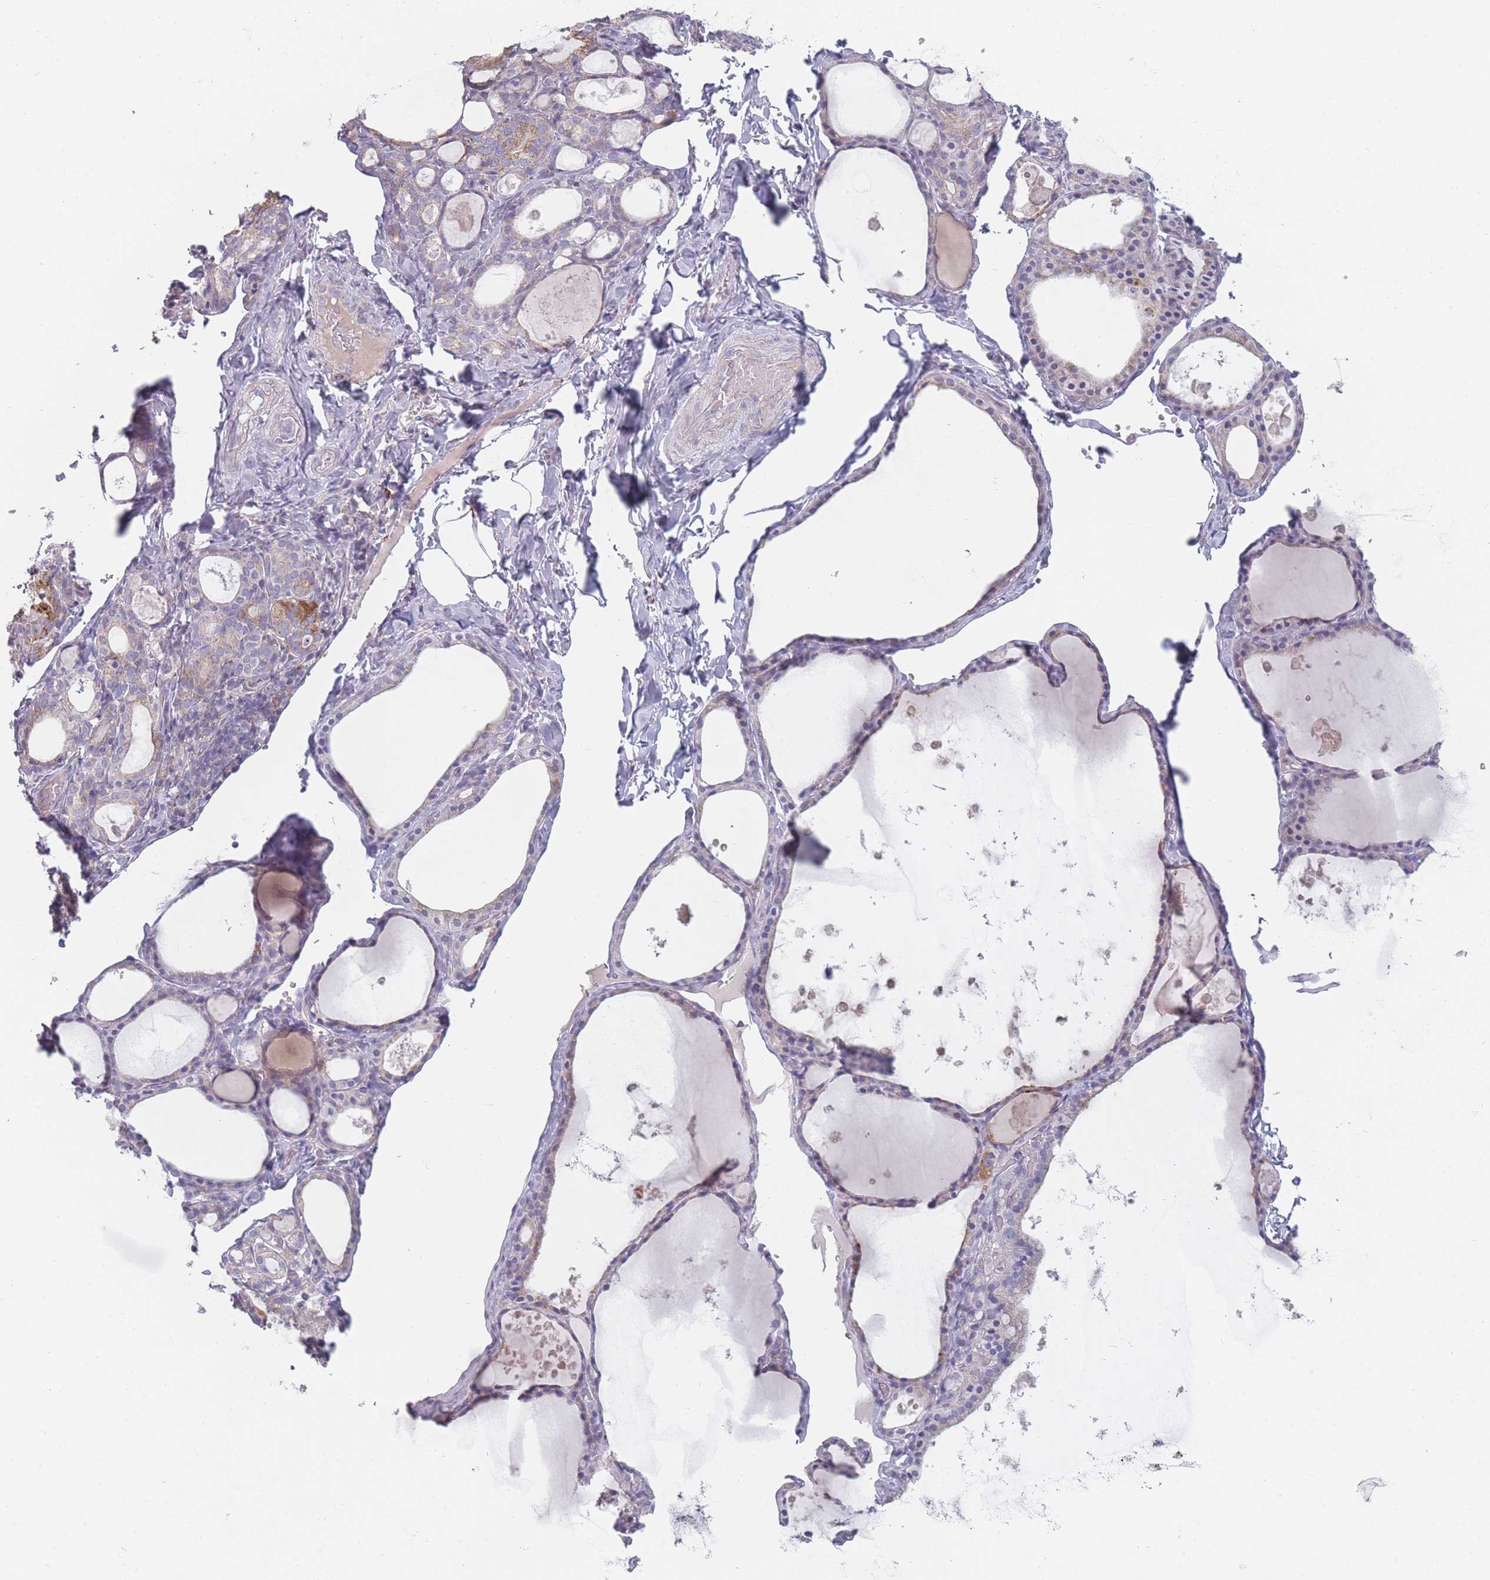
{"staining": {"intensity": "weak", "quantity": "<25%", "location": "cytoplasmic/membranous"}, "tissue": "thyroid gland", "cell_type": "Glandular cells", "image_type": "normal", "snomed": [{"axis": "morphology", "description": "Normal tissue, NOS"}, {"axis": "topography", "description": "Thyroid gland"}], "caption": "A micrograph of thyroid gland stained for a protein shows no brown staining in glandular cells.", "gene": "PEX11B", "patient": {"sex": "male", "age": 56}}